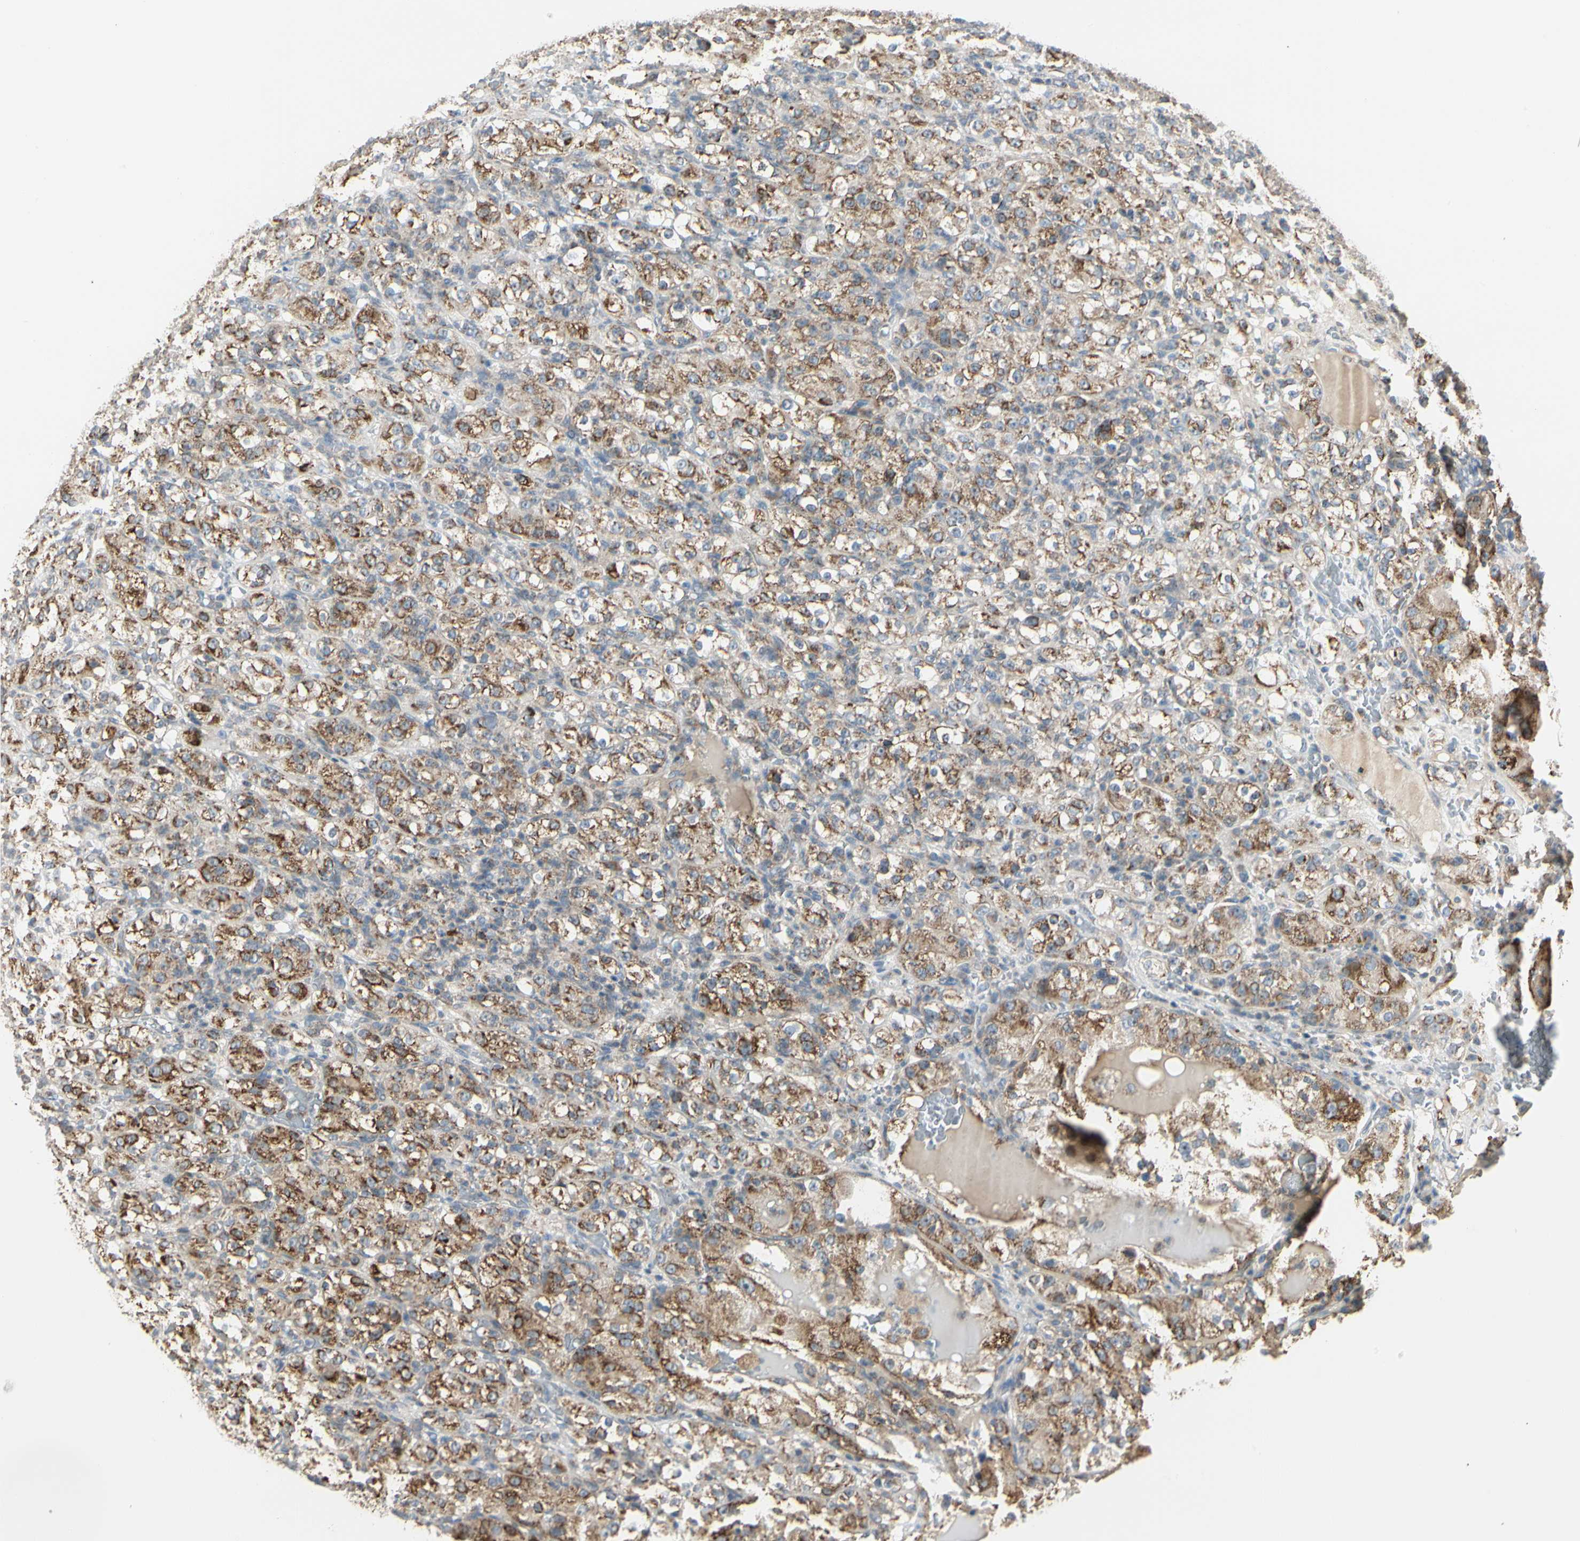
{"staining": {"intensity": "strong", "quantity": "25%-75%", "location": "cytoplasmic/membranous"}, "tissue": "renal cancer", "cell_type": "Tumor cells", "image_type": "cancer", "snomed": [{"axis": "morphology", "description": "Normal tissue, NOS"}, {"axis": "morphology", "description": "Adenocarcinoma, NOS"}, {"axis": "topography", "description": "Kidney"}], "caption": "Renal cancer (adenocarcinoma) was stained to show a protein in brown. There is high levels of strong cytoplasmic/membranous positivity in approximately 25%-75% of tumor cells. (DAB IHC with brightfield microscopy, high magnification).", "gene": "ANKS6", "patient": {"sex": "male", "age": 61}}